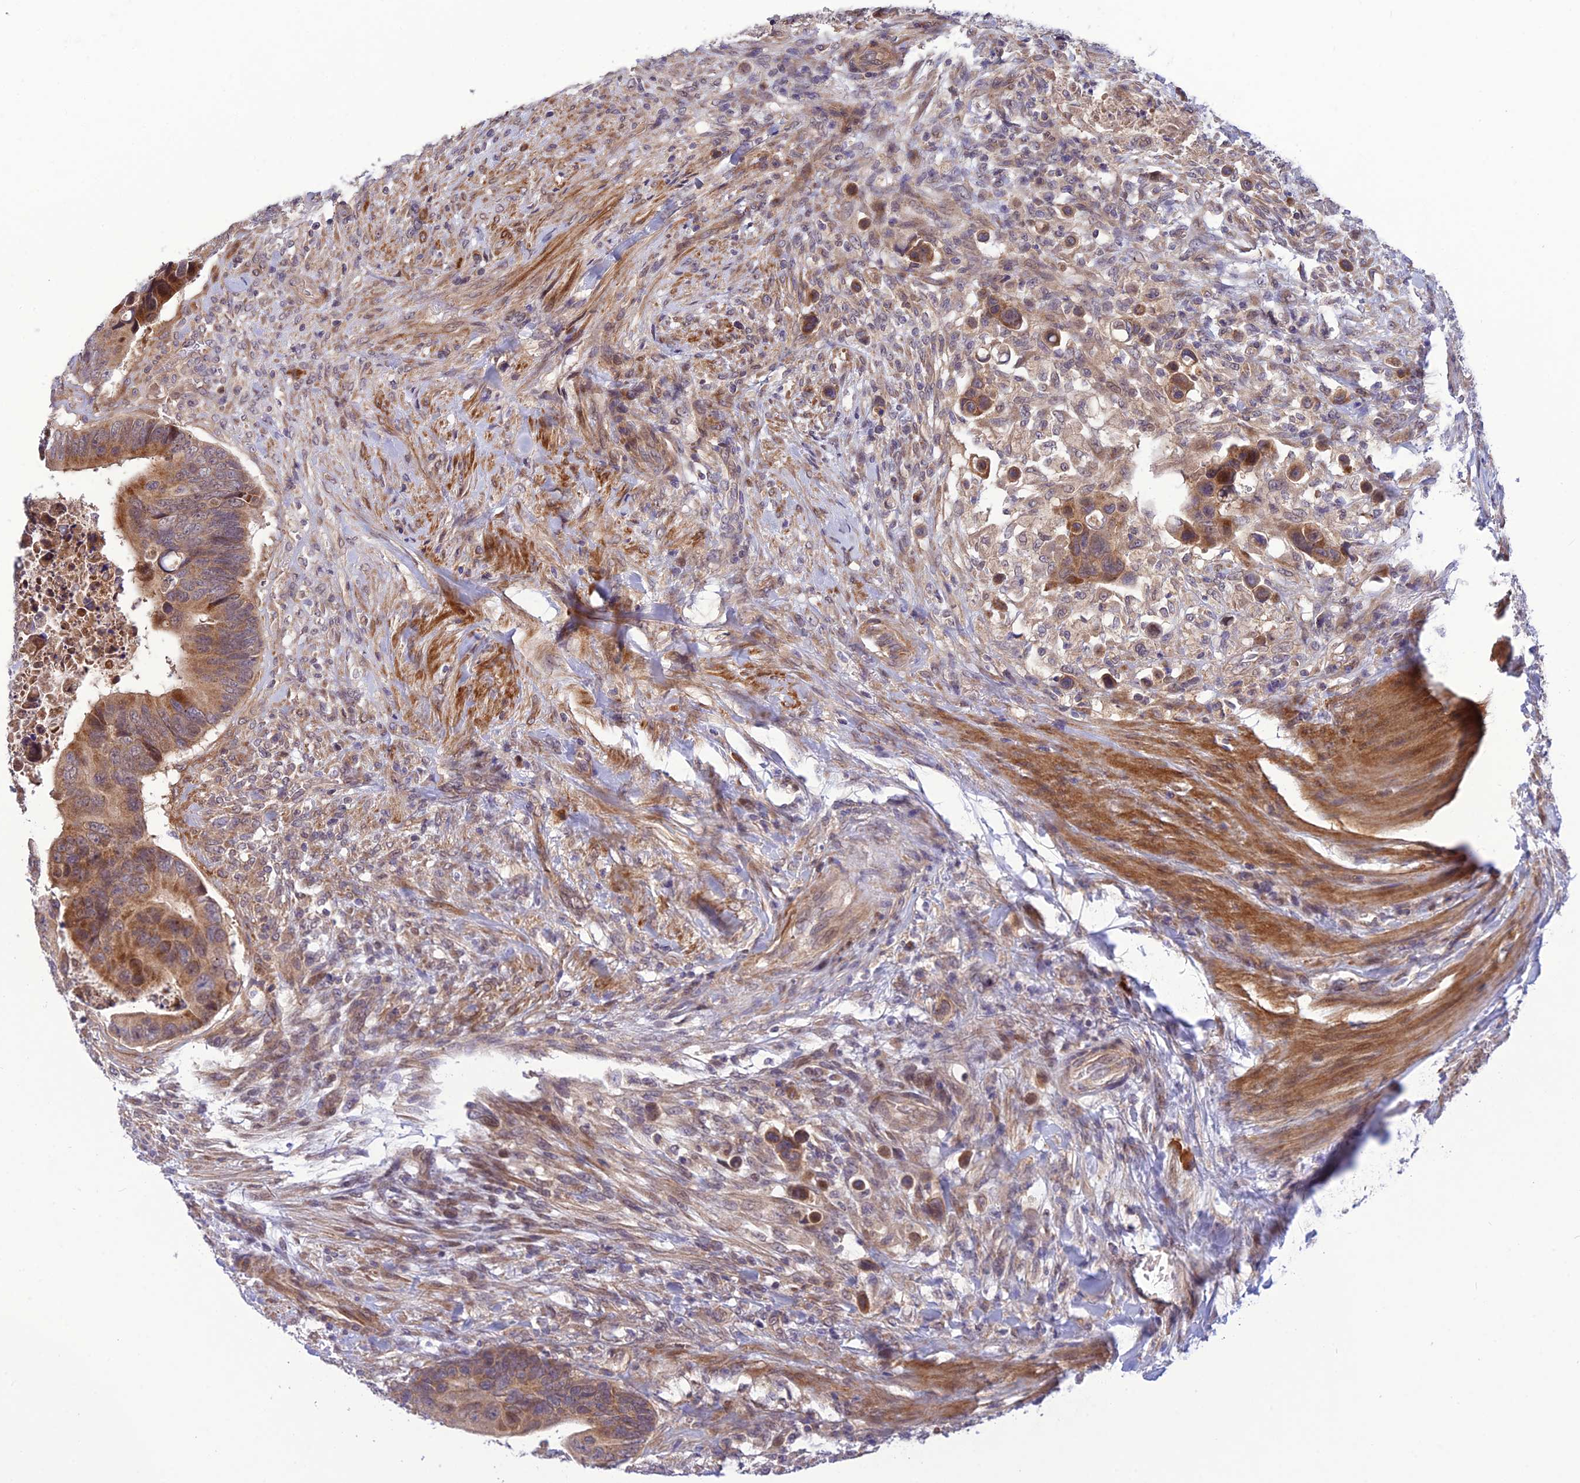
{"staining": {"intensity": "moderate", "quantity": ">75%", "location": "cytoplasmic/membranous"}, "tissue": "colorectal cancer", "cell_type": "Tumor cells", "image_type": "cancer", "snomed": [{"axis": "morphology", "description": "Adenocarcinoma, NOS"}, {"axis": "topography", "description": "Rectum"}], "caption": "DAB (3,3'-diaminobenzidine) immunohistochemical staining of human colorectal adenocarcinoma exhibits moderate cytoplasmic/membranous protein staining in approximately >75% of tumor cells.", "gene": "UROS", "patient": {"sex": "female", "age": 78}}